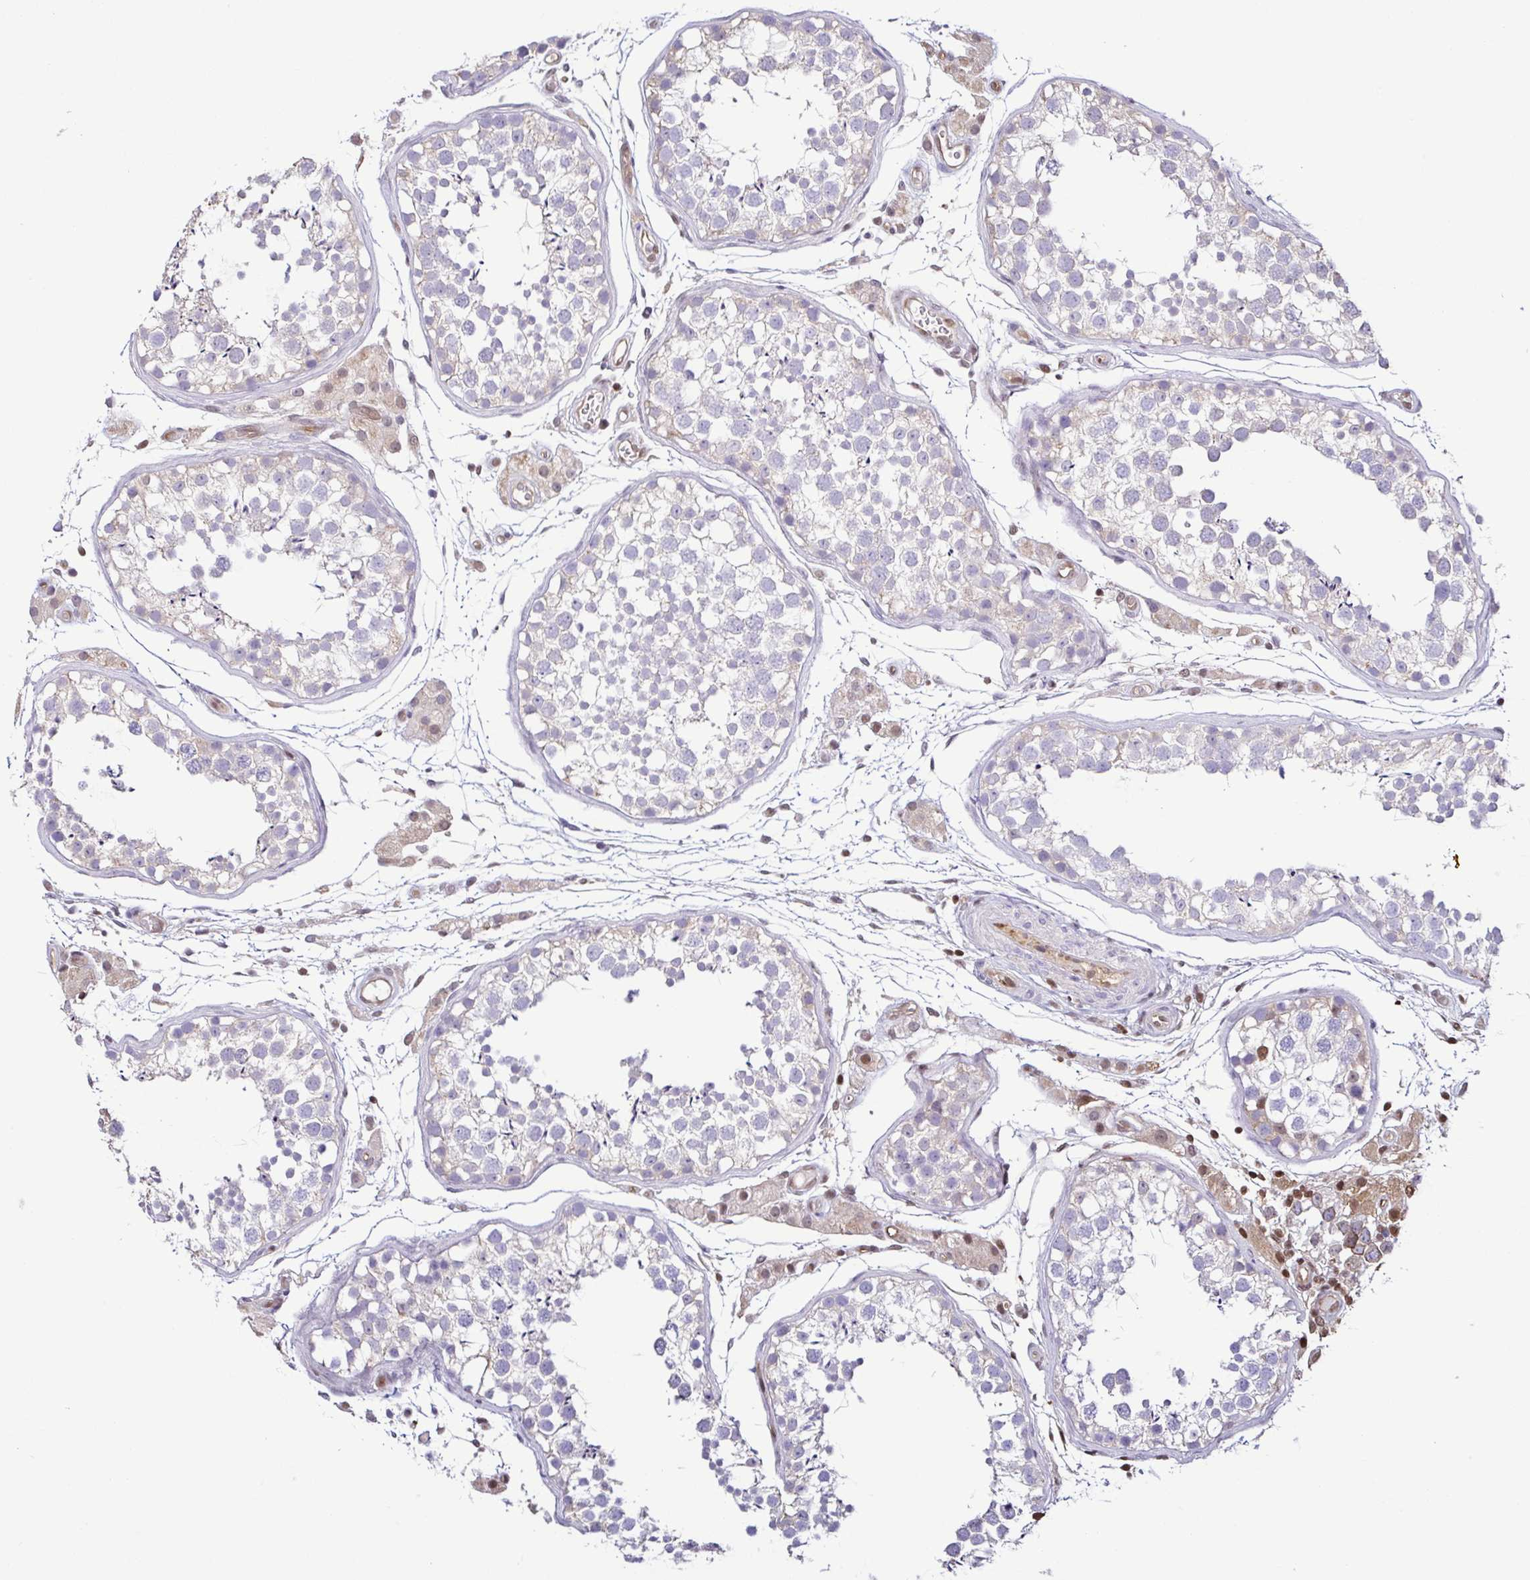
{"staining": {"intensity": "negative", "quantity": "none", "location": "none"}, "tissue": "testis", "cell_type": "Cells in seminiferous ducts", "image_type": "normal", "snomed": [{"axis": "morphology", "description": "Normal tissue, NOS"}, {"axis": "morphology", "description": "Seminoma, NOS"}, {"axis": "topography", "description": "Testis"}], "caption": "This is an immunohistochemistry (IHC) micrograph of unremarkable human testis. There is no positivity in cells in seminiferous ducts.", "gene": "PSMB9", "patient": {"sex": "male", "age": 29}}